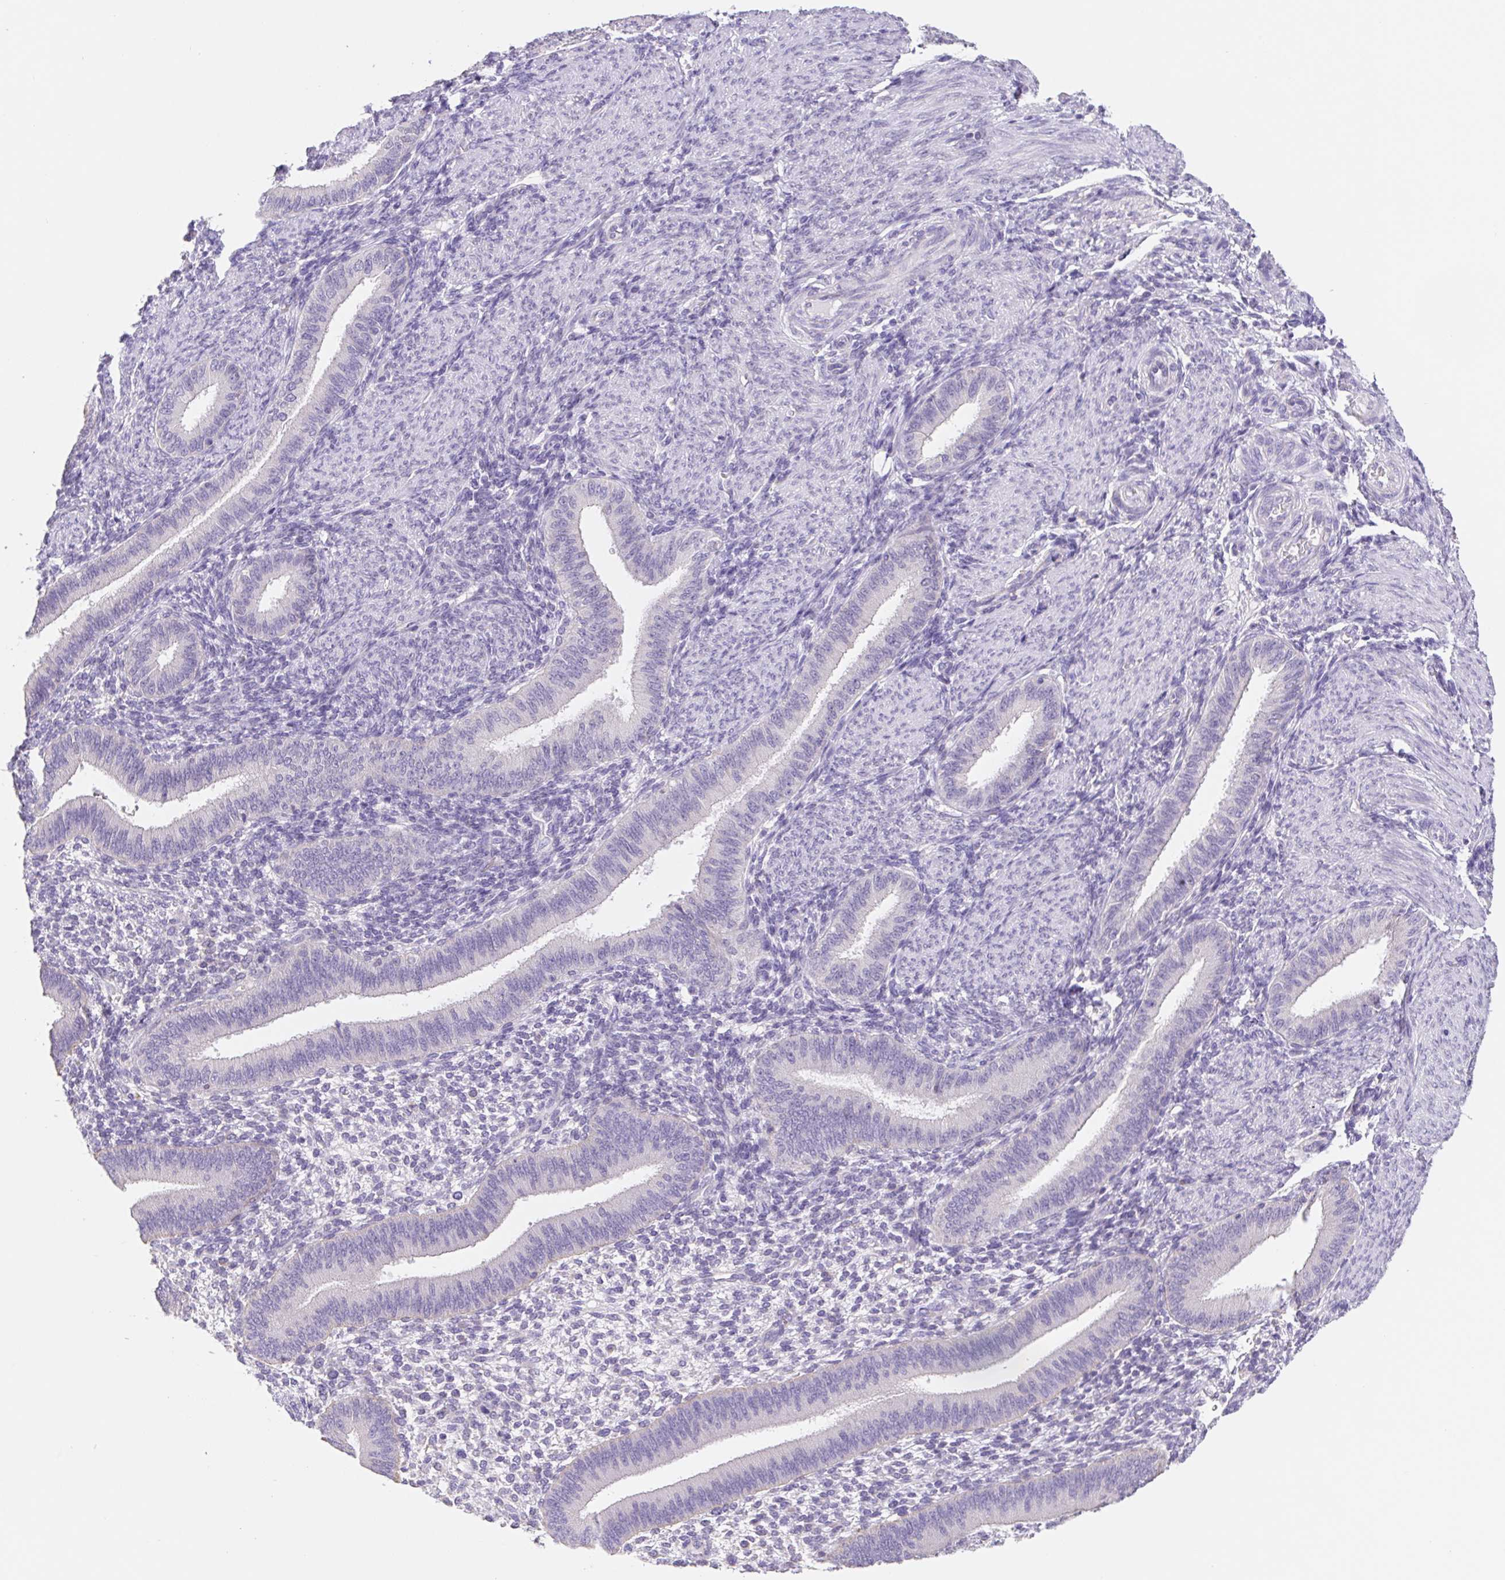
{"staining": {"intensity": "negative", "quantity": "none", "location": "none"}, "tissue": "endometrium", "cell_type": "Cells in endometrial stroma", "image_type": "normal", "snomed": [{"axis": "morphology", "description": "Normal tissue, NOS"}, {"axis": "topography", "description": "Endometrium"}], "caption": "An IHC histopathology image of unremarkable endometrium is shown. There is no staining in cells in endometrial stroma of endometrium. The staining was performed using DAB to visualize the protein expression in brown, while the nuclei were stained in blue with hematoxylin (Magnification: 20x).", "gene": "FKBP6", "patient": {"sex": "female", "age": 39}}